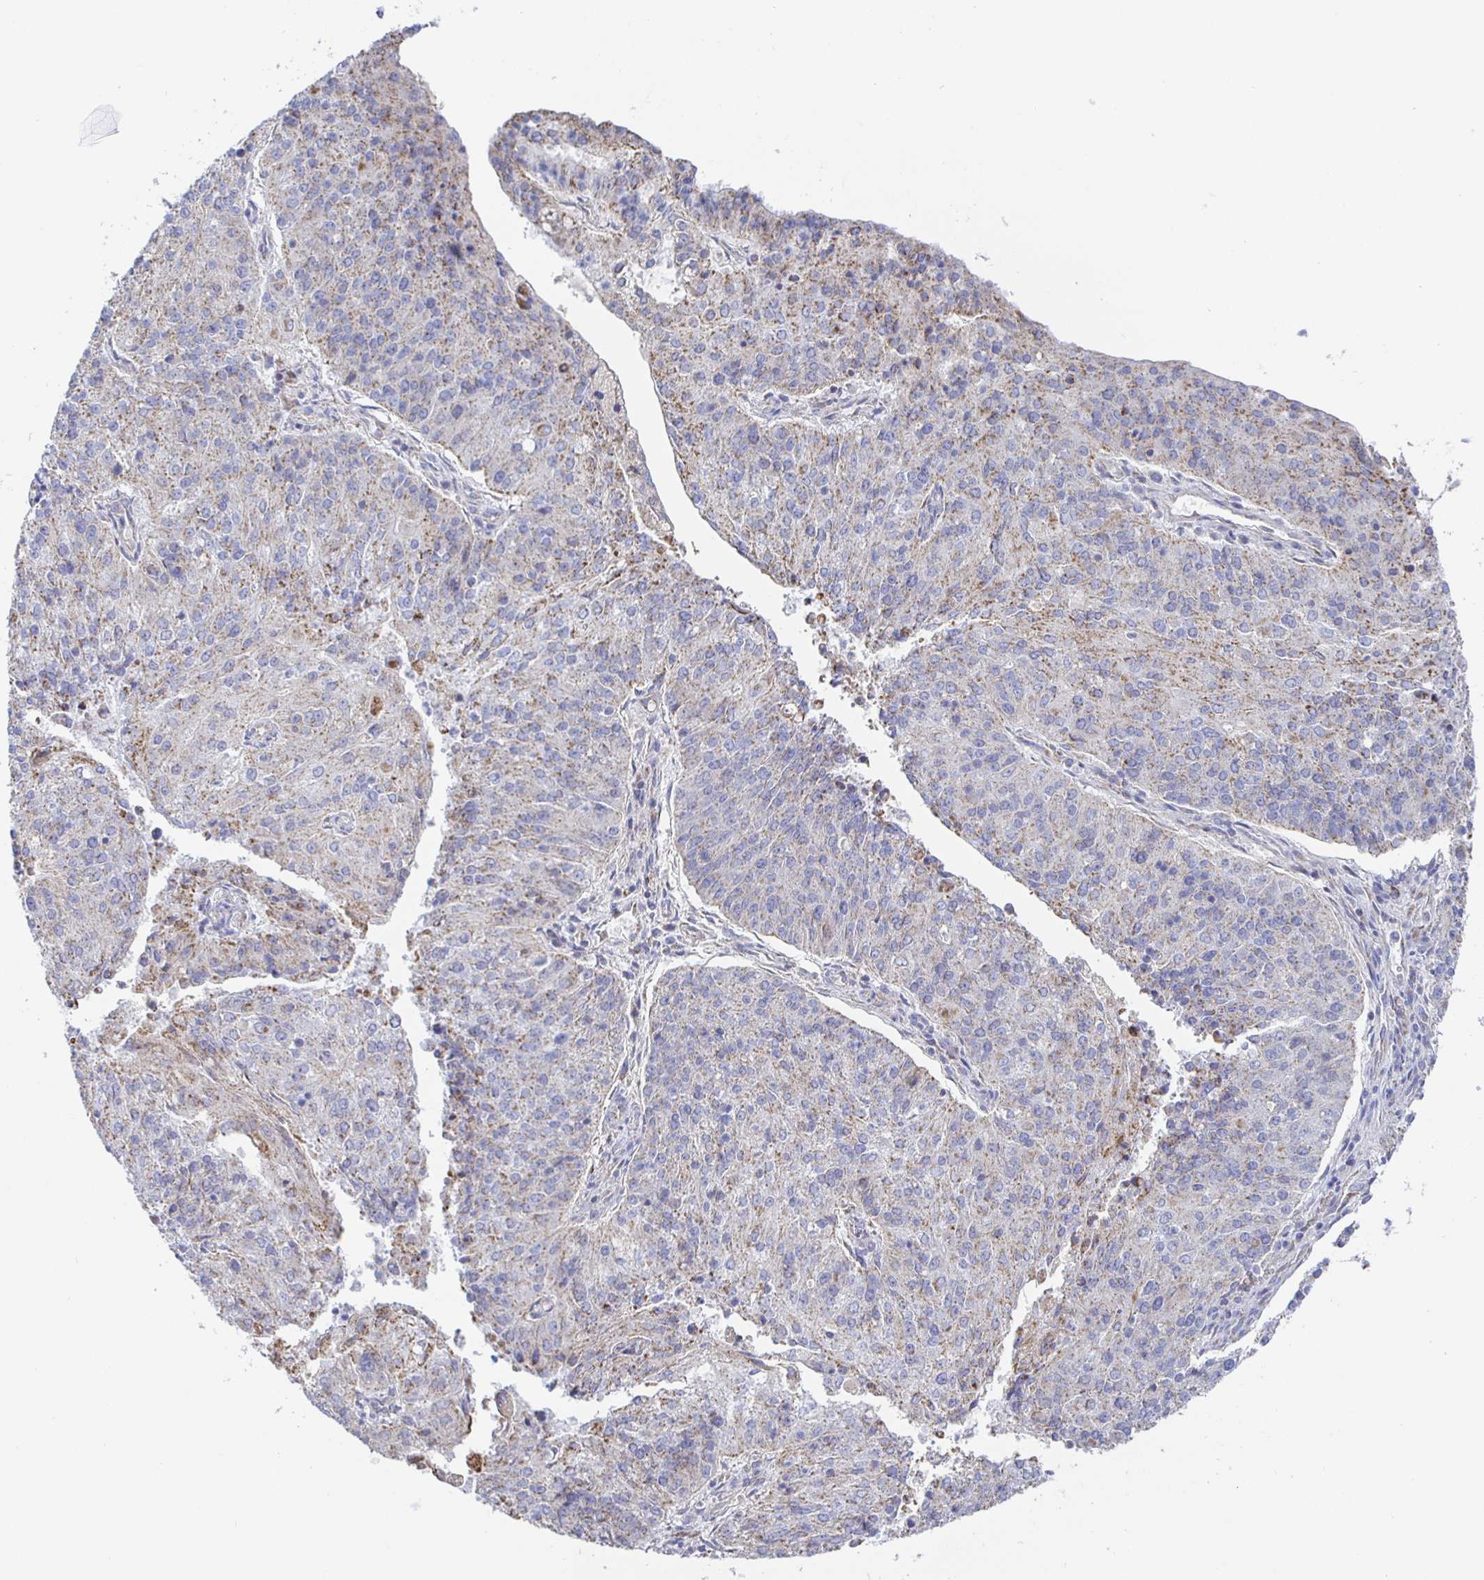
{"staining": {"intensity": "moderate", "quantity": "25%-75%", "location": "cytoplasmic/membranous"}, "tissue": "endometrial cancer", "cell_type": "Tumor cells", "image_type": "cancer", "snomed": [{"axis": "morphology", "description": "Adenocarcinoma, NOS"}, {"axis": "topography", "description": "Endometrium"}], "caption": "IHC image of human endometrial cancer (adenocarcinoma) stained for a protein (brown), which demonstrates medium levels of moderate cytoplasmic/membranous positivity in about 25%-75% of tumor cells.", "gene": "SYNGR4", "patient": {"sex": "female", "age": 82}}